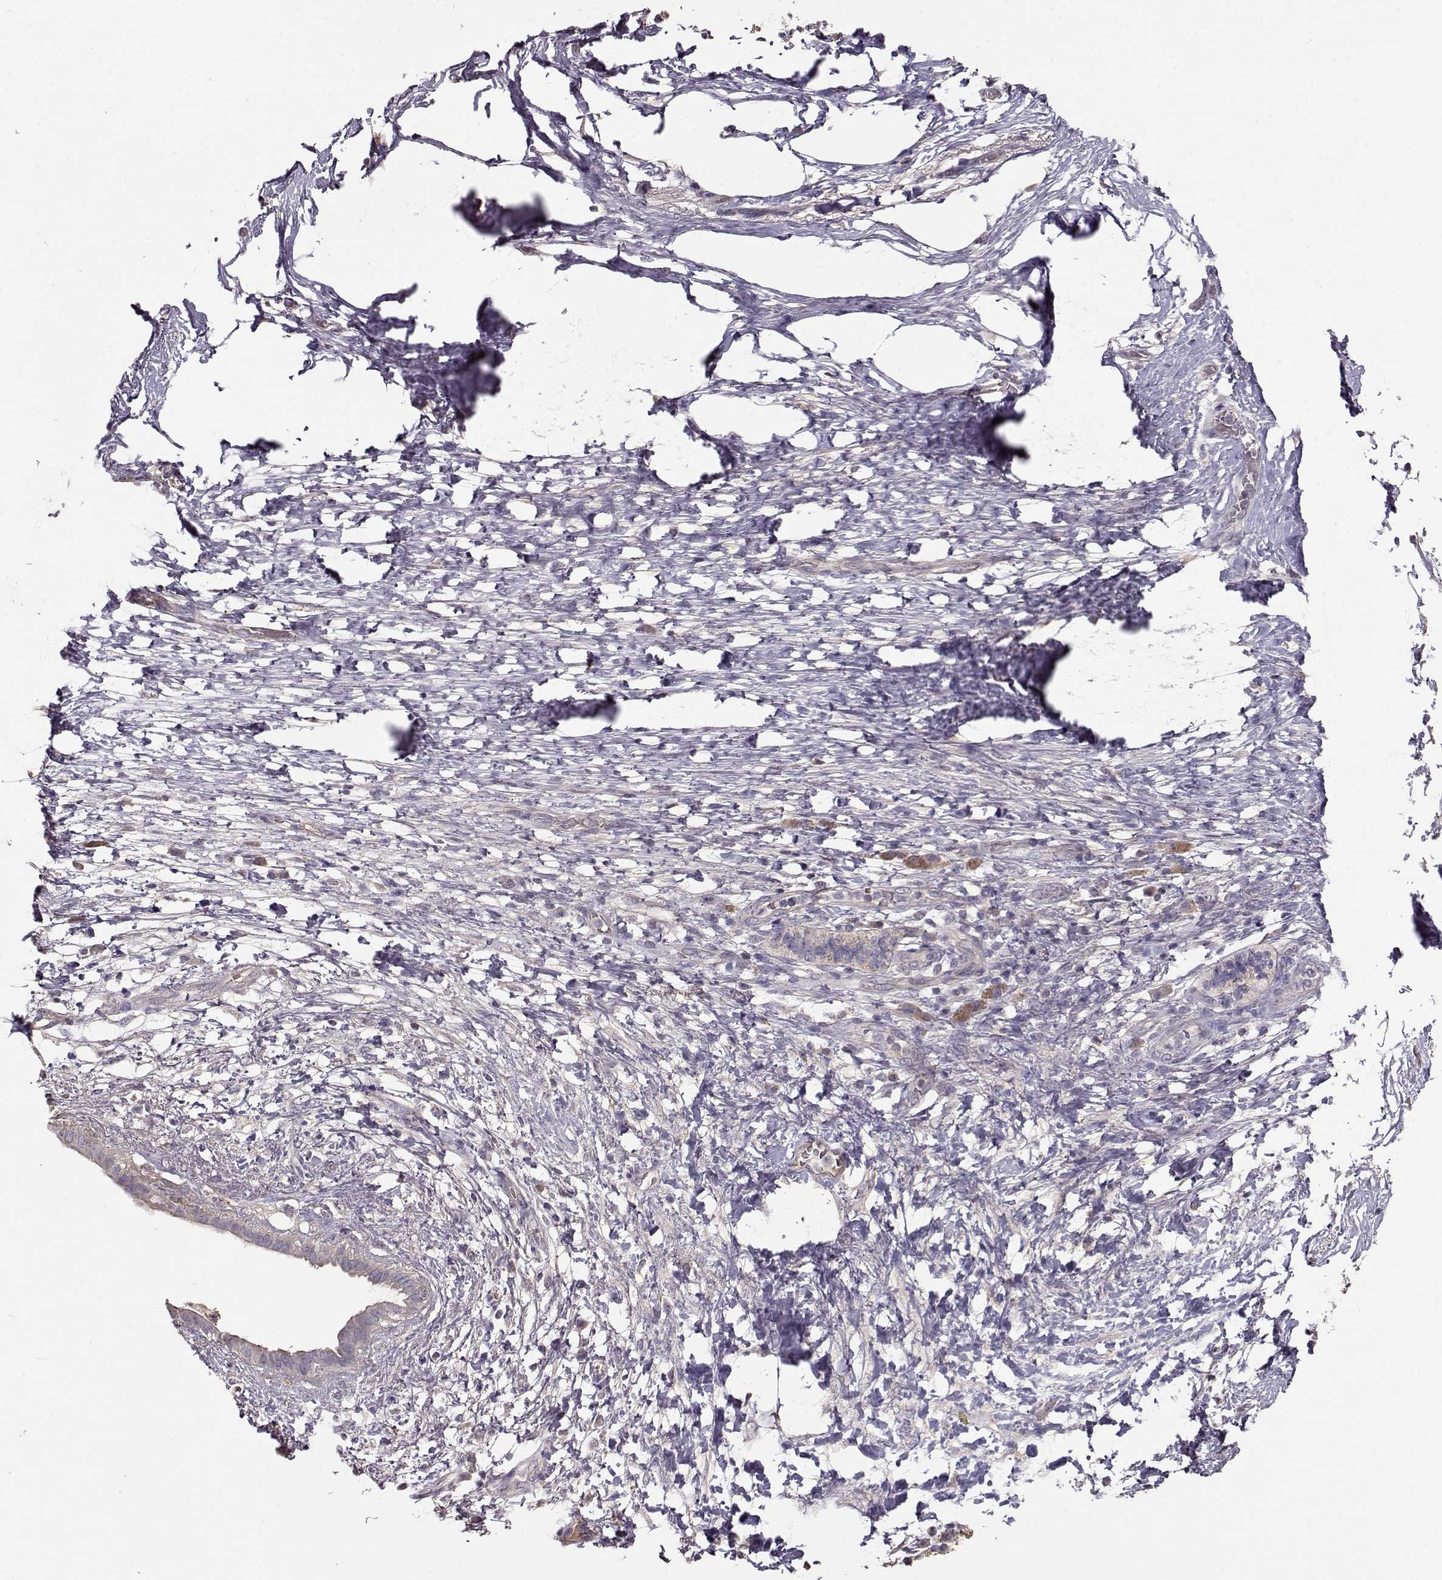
{"staining": {"intensity": "negative", "quantity": "none", "location": "none"}, "tissue": "pancreatic cancer", "cell_type": "Tumor cells", "image_type": "cancer", "snomed": [{"axis": "morphology", "description": "Adenocarcinoma, NOS"}, {"axis": "topography", "description": "Pancreas"}], "caption": "High magnification brightfield microscopy of pancreatic cancer (adenocarcinoma) stained with DAB (brown) and counterstained with hematoxylin (blue): tumor cells show no significant positivity. (Stains: DAB (3,3'-diaminobenzidine) immunohistochemistry with hematoxylin counter stain, Microscopy: brightfield microscopy at high magnification).", "gene": "PMCH", "patient": {"sex": "female", "age": 72}}